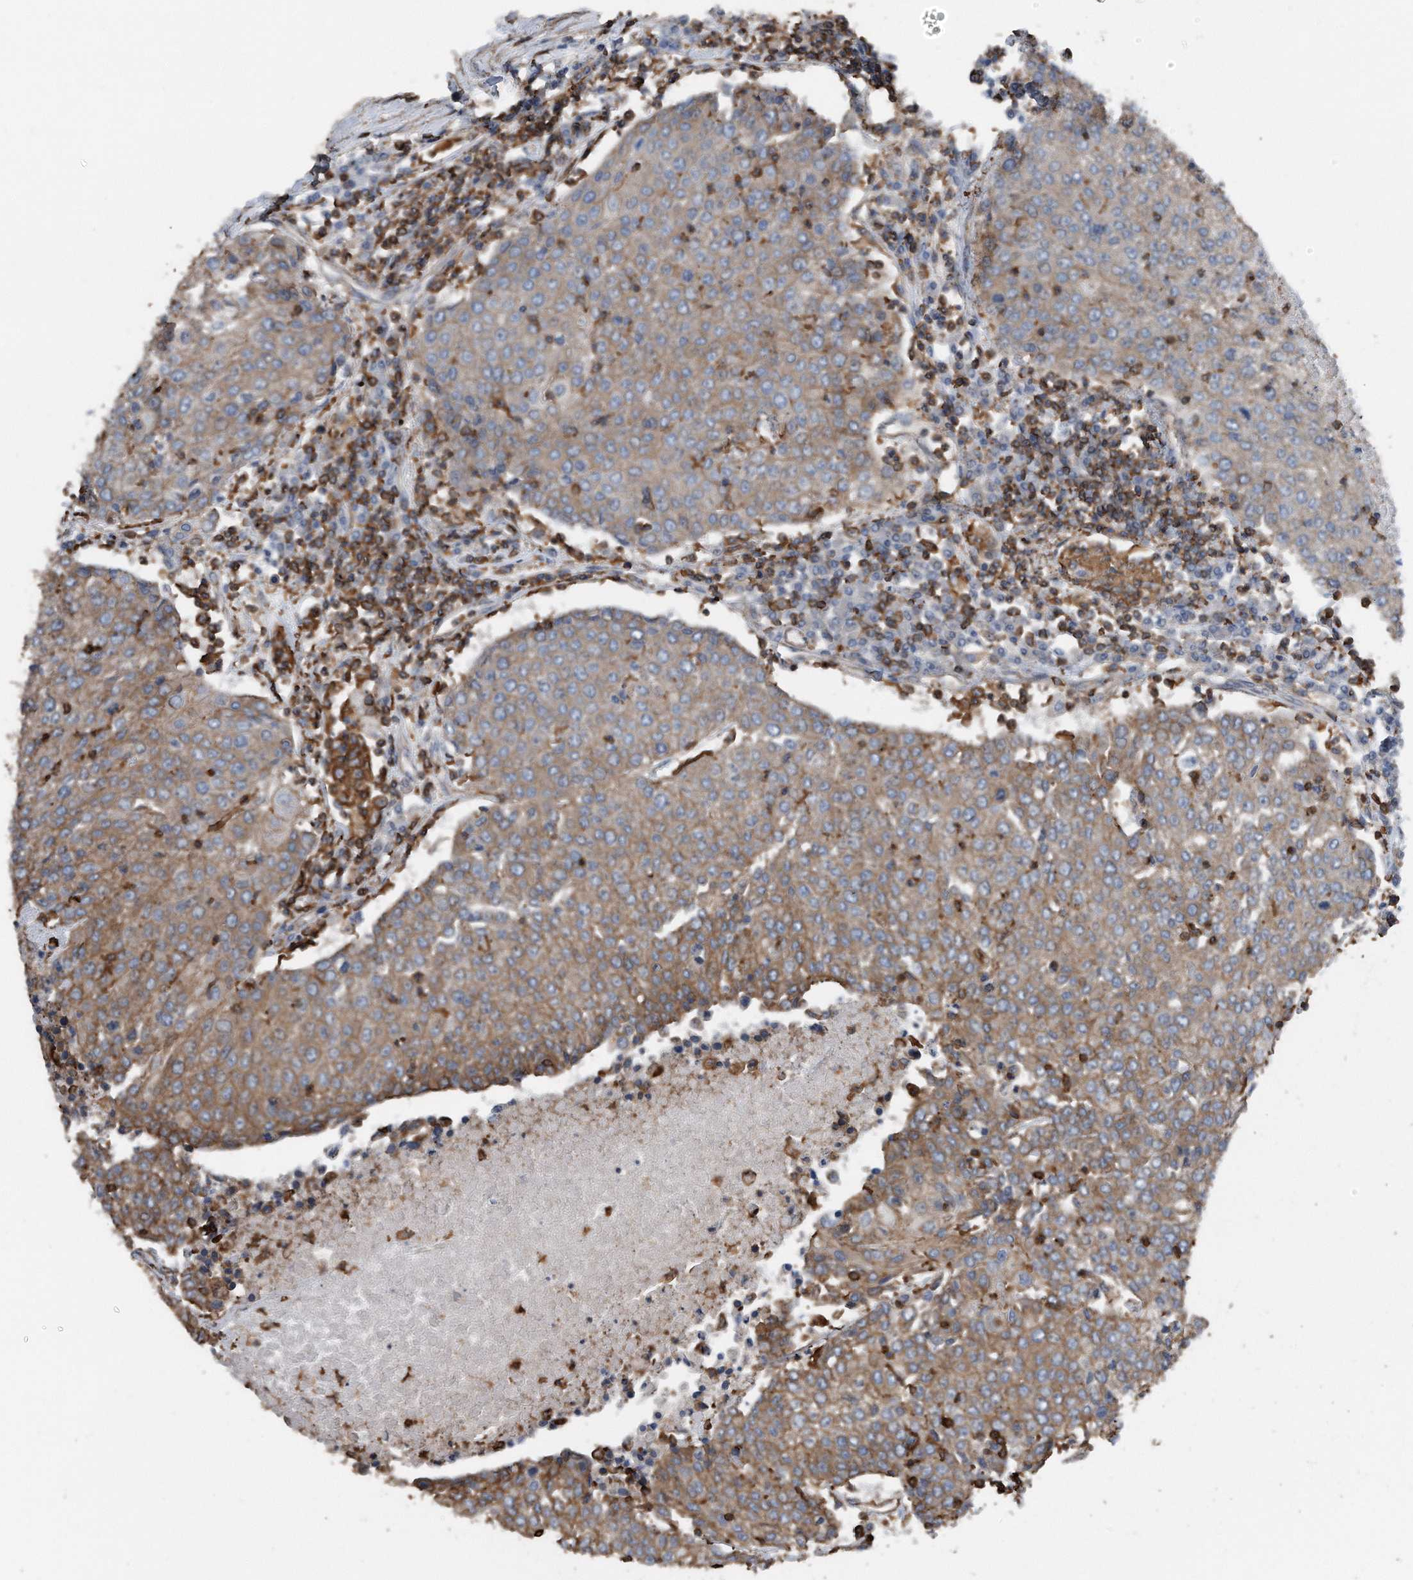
{"staining": {"intensity": "moderate", "quantity": ">75%", "location": "cytoplasmic/membranous"}, "tissue": "urothelial cancer", "cell_type": "Tumor cells", "image_type": "cancer", "snomed": [{"axis": "morphology", "description": "Urothelial carcinoma, High grade"}, {"axis": "topography", "description": "Urinary bladder"}], "caption": "This is an image of IHC staining of high-grade urothelial carcinoma, which shows moderate expression in the cytoplasmic/membranous of tumor cells.", "gene": "RSPO3", "patient": {"sex": "female", "age": 85}}